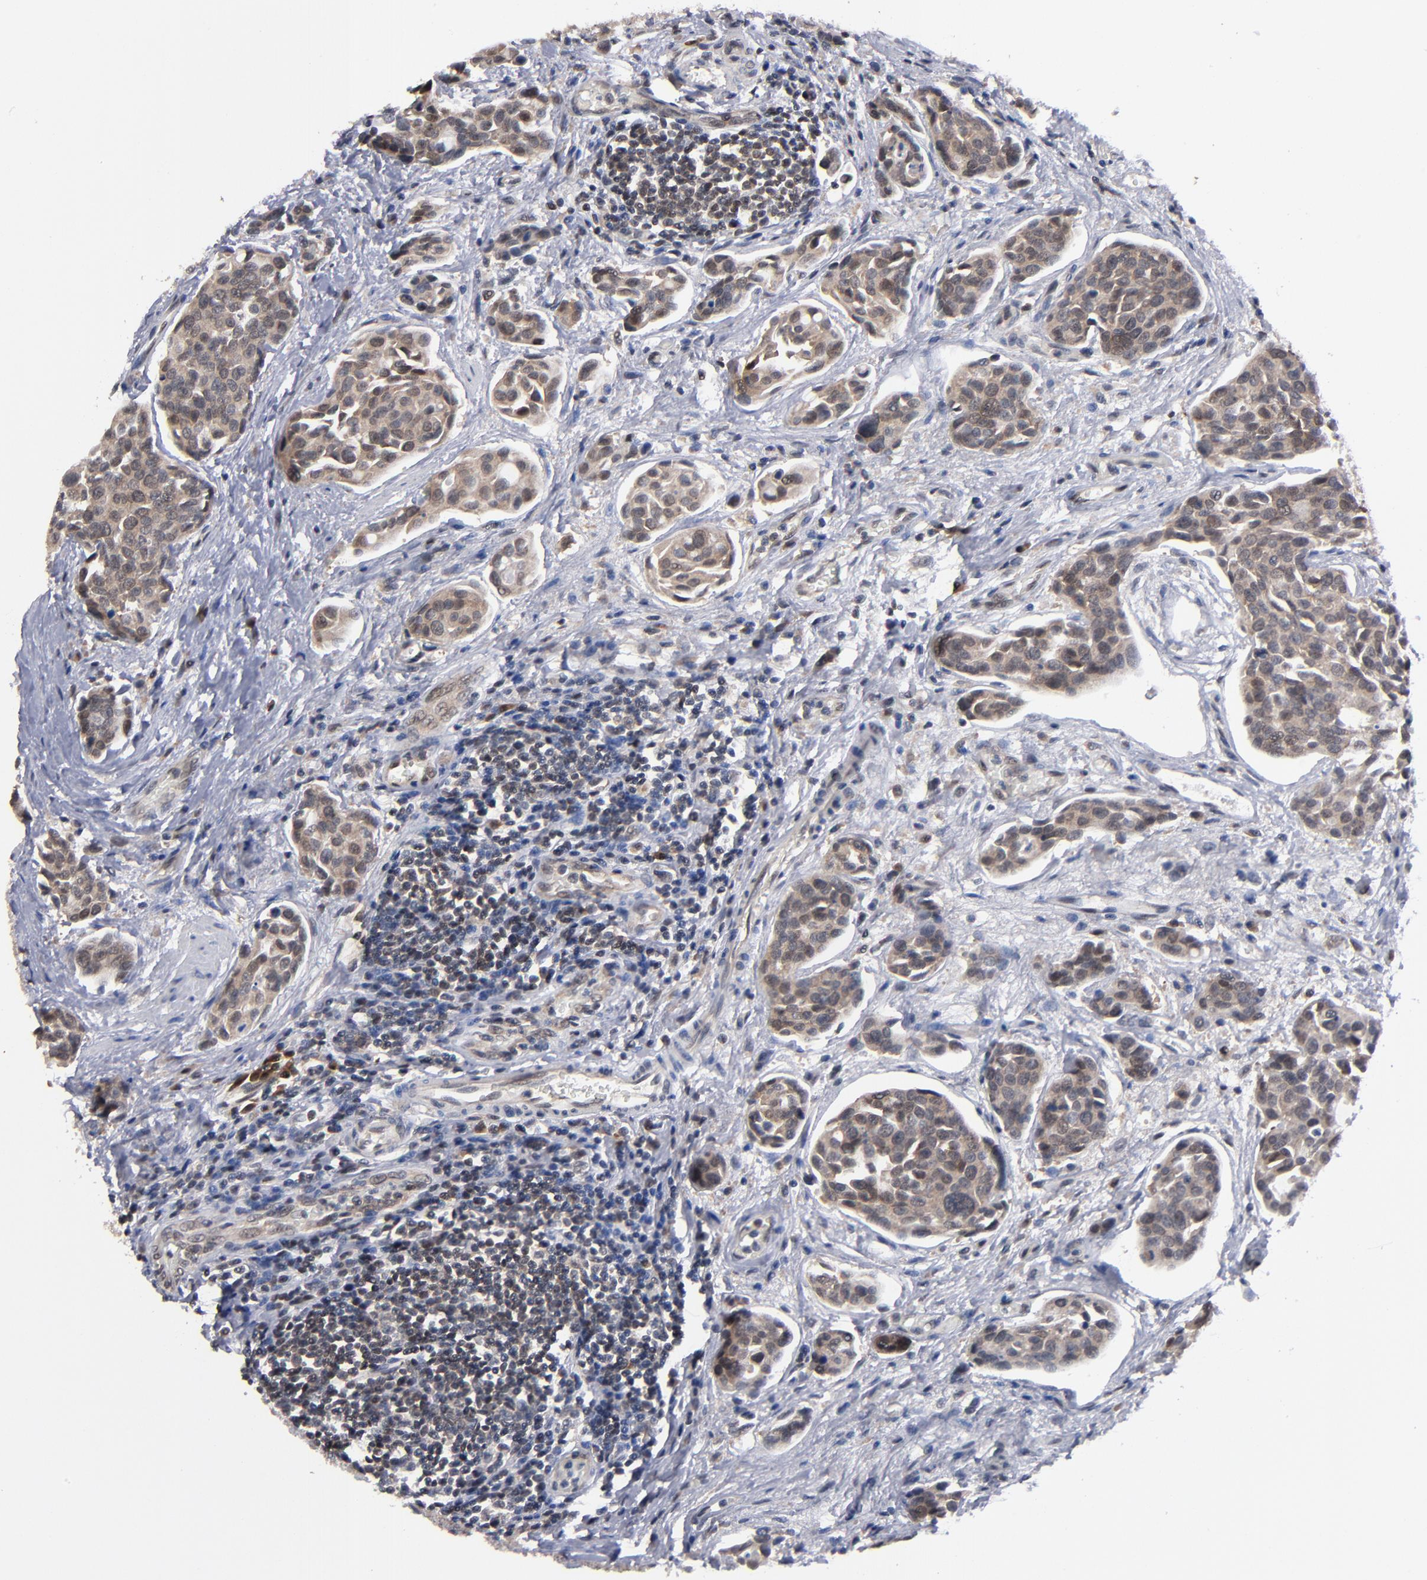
{"staining": {"intensity": "weak", "quantity": ">75%", "location": "cytoplasmic/membranous"}, "tissue": "urothelial cancer", "cell_type": "Tumor cells", "image_type": "cancer", "snomed": [{"axis": "morphology", "description": "Urothelial carcinoma, High grade"}, {"axis": "topography", "description": "Urinary bladder"}], "caption": "Immunohistochemical staining of human urothelial cancer demonstrates weak cytoplasmic/membranous protein staining in approximately >75% of tumor cells.", "gene": "ALG13", "patient": {"sex": "male", "age": 78}}